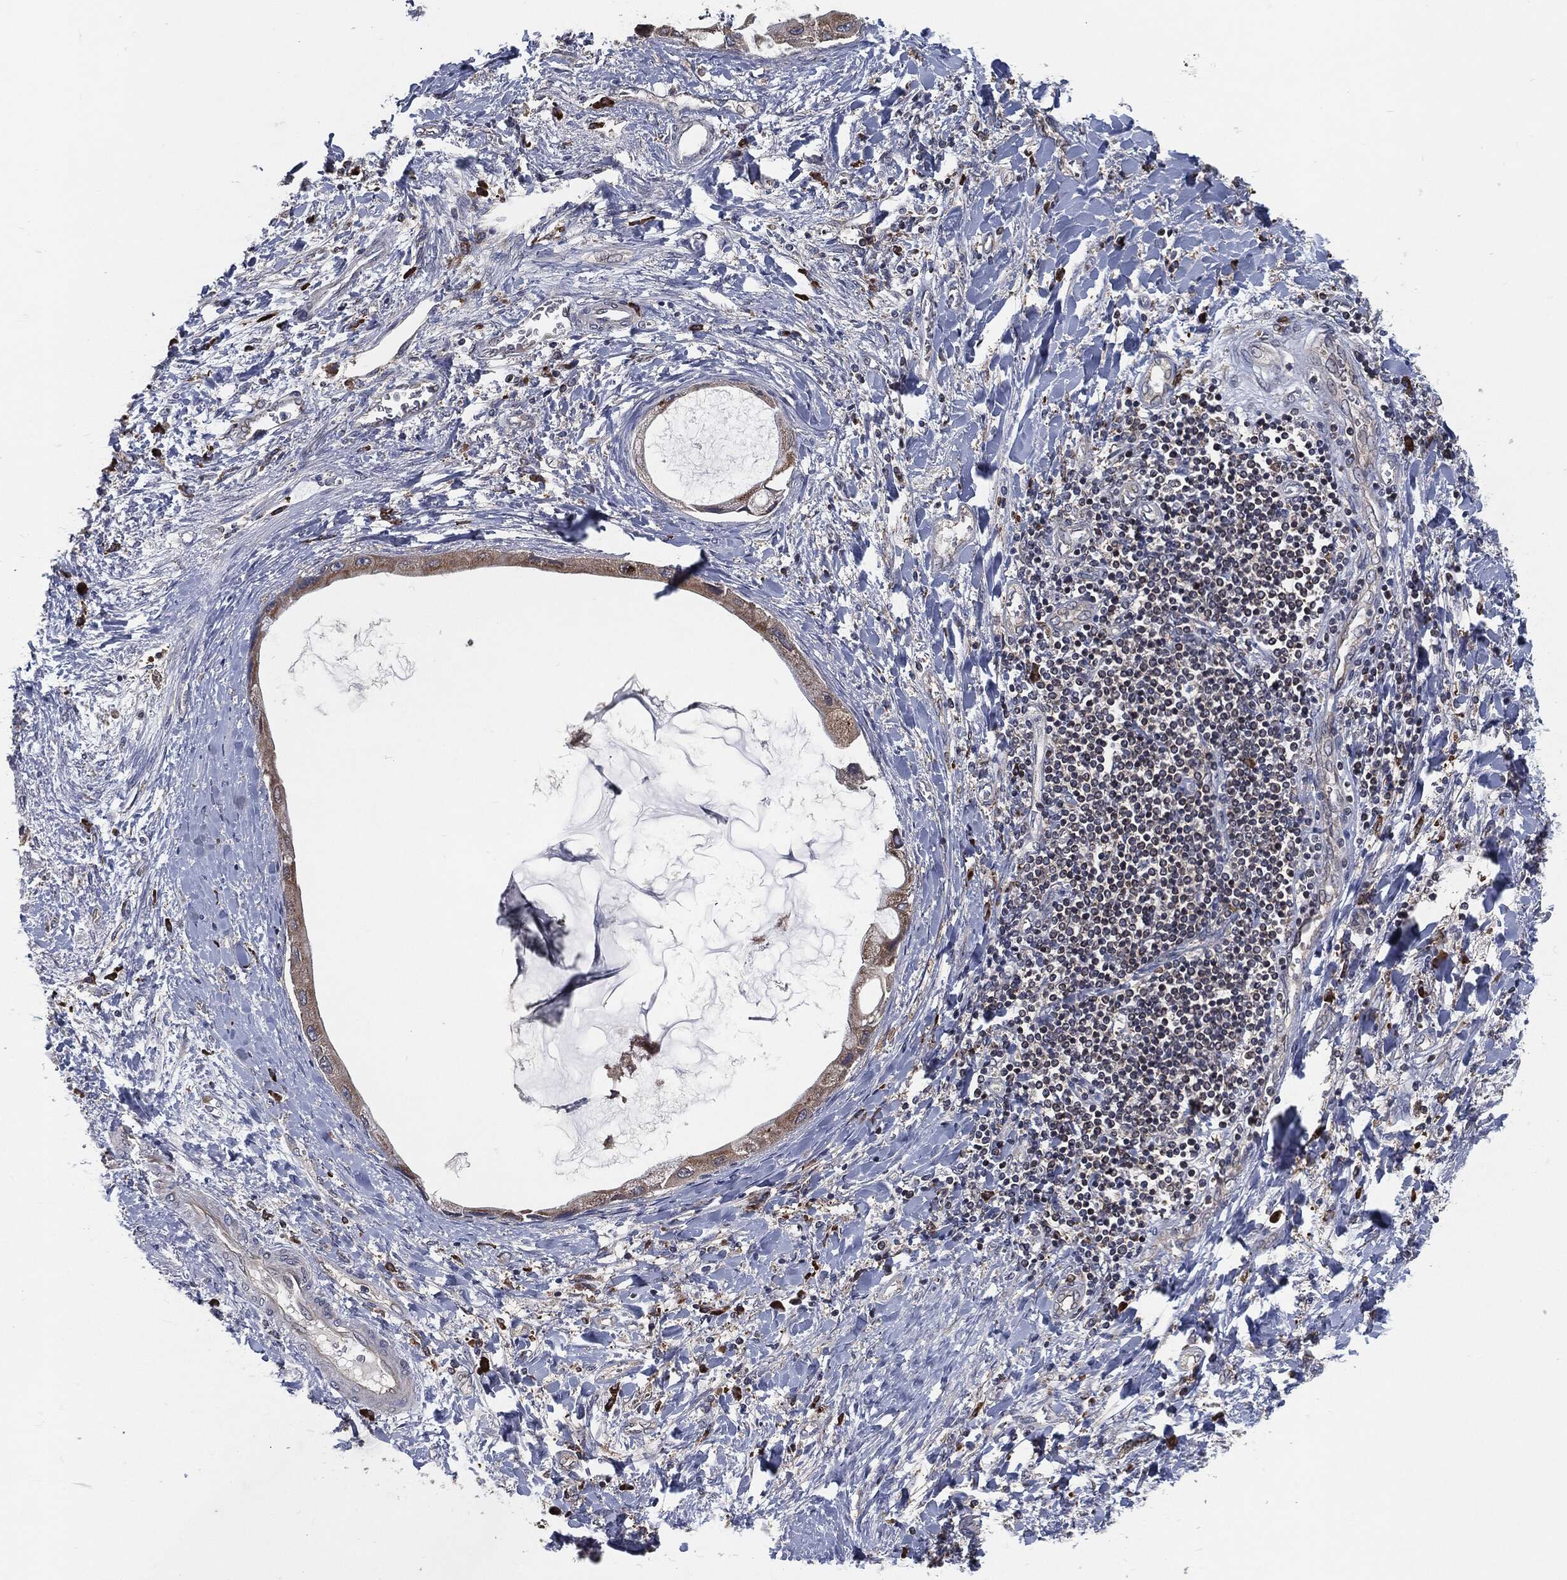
{"staining": {"intensity": "moderate", "quantity": "<25%", "location": "cytoplasmic/membranous"}, "tissue": "liver cancer", "cell_type": "Tumor cells", "image_type": "cancer", "snomed": [{"axis": "morphology", "description": "Cholangiocarcinoma"}, {"axis": "topography", "description": "Liver"}], "caption": "Brown immunohistochemical staining in human liver cholangiocarcinoma displays moderate cytoplasmic/membranous positivity in about <25% of tumor cells. The staining is performed using DAB brown chromogen to label protein expression. The nuclei are counter-stained blue using hematoxylin.", "gene": "PRDX4", "patient": {"sex": "male", "age": 50}}